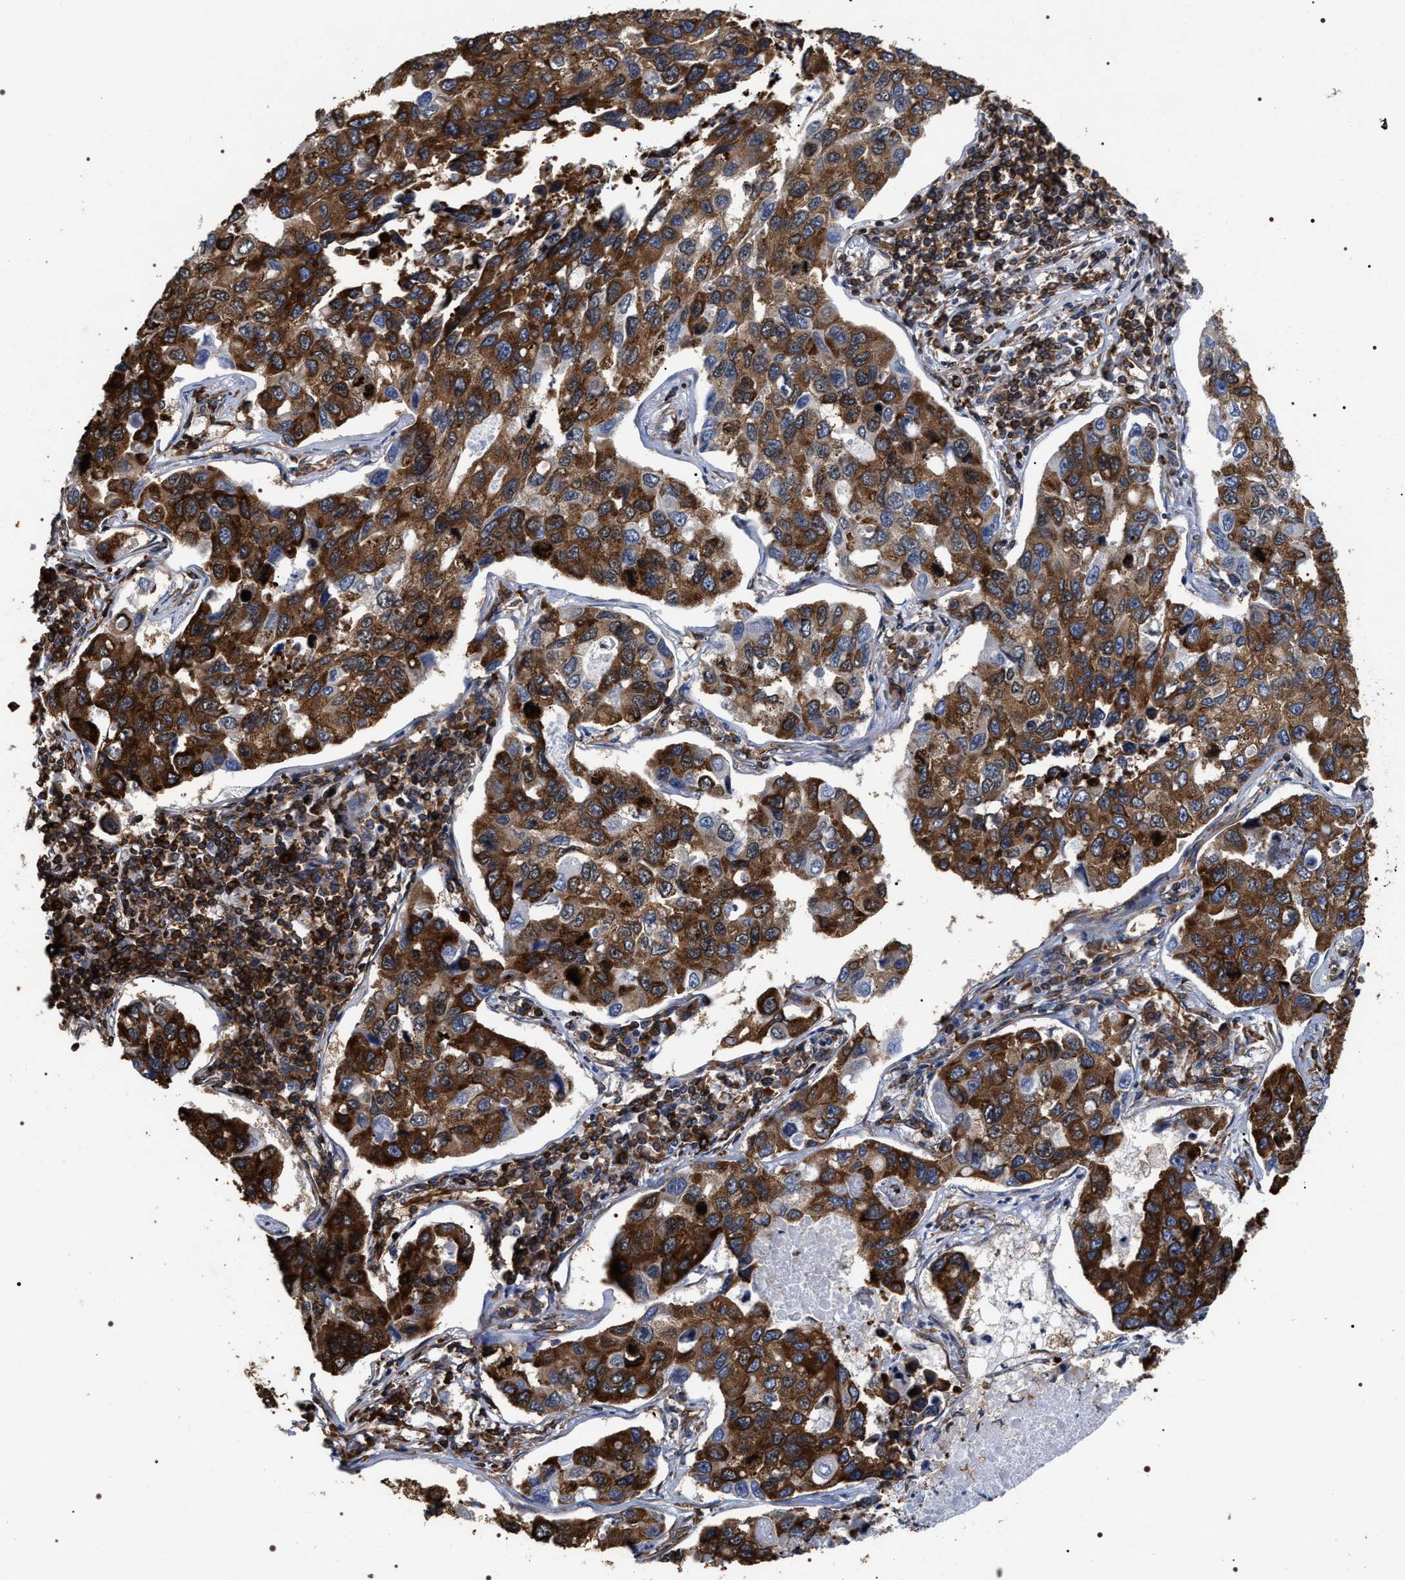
{"staining": {"intensity": "strong", "quantity": ">75%", "location": "cytoplasmic/membranous"}, "tissue": "lung cancer", "cell_type": "Tumor cells", "image_type": "cancer", "snomed": [{"axis": "morphology", "description": "Adenocarcinoma, NOS"}, {"axis": "topography", "description": "Lung"}], "caption": "Adenocarcinoma (lung) stained for a protein displays strong cytoplasmic/membranous positivity in tumor cells.", "gene": "SERBP1", "patient": {"sex": "male", "age": 64}}